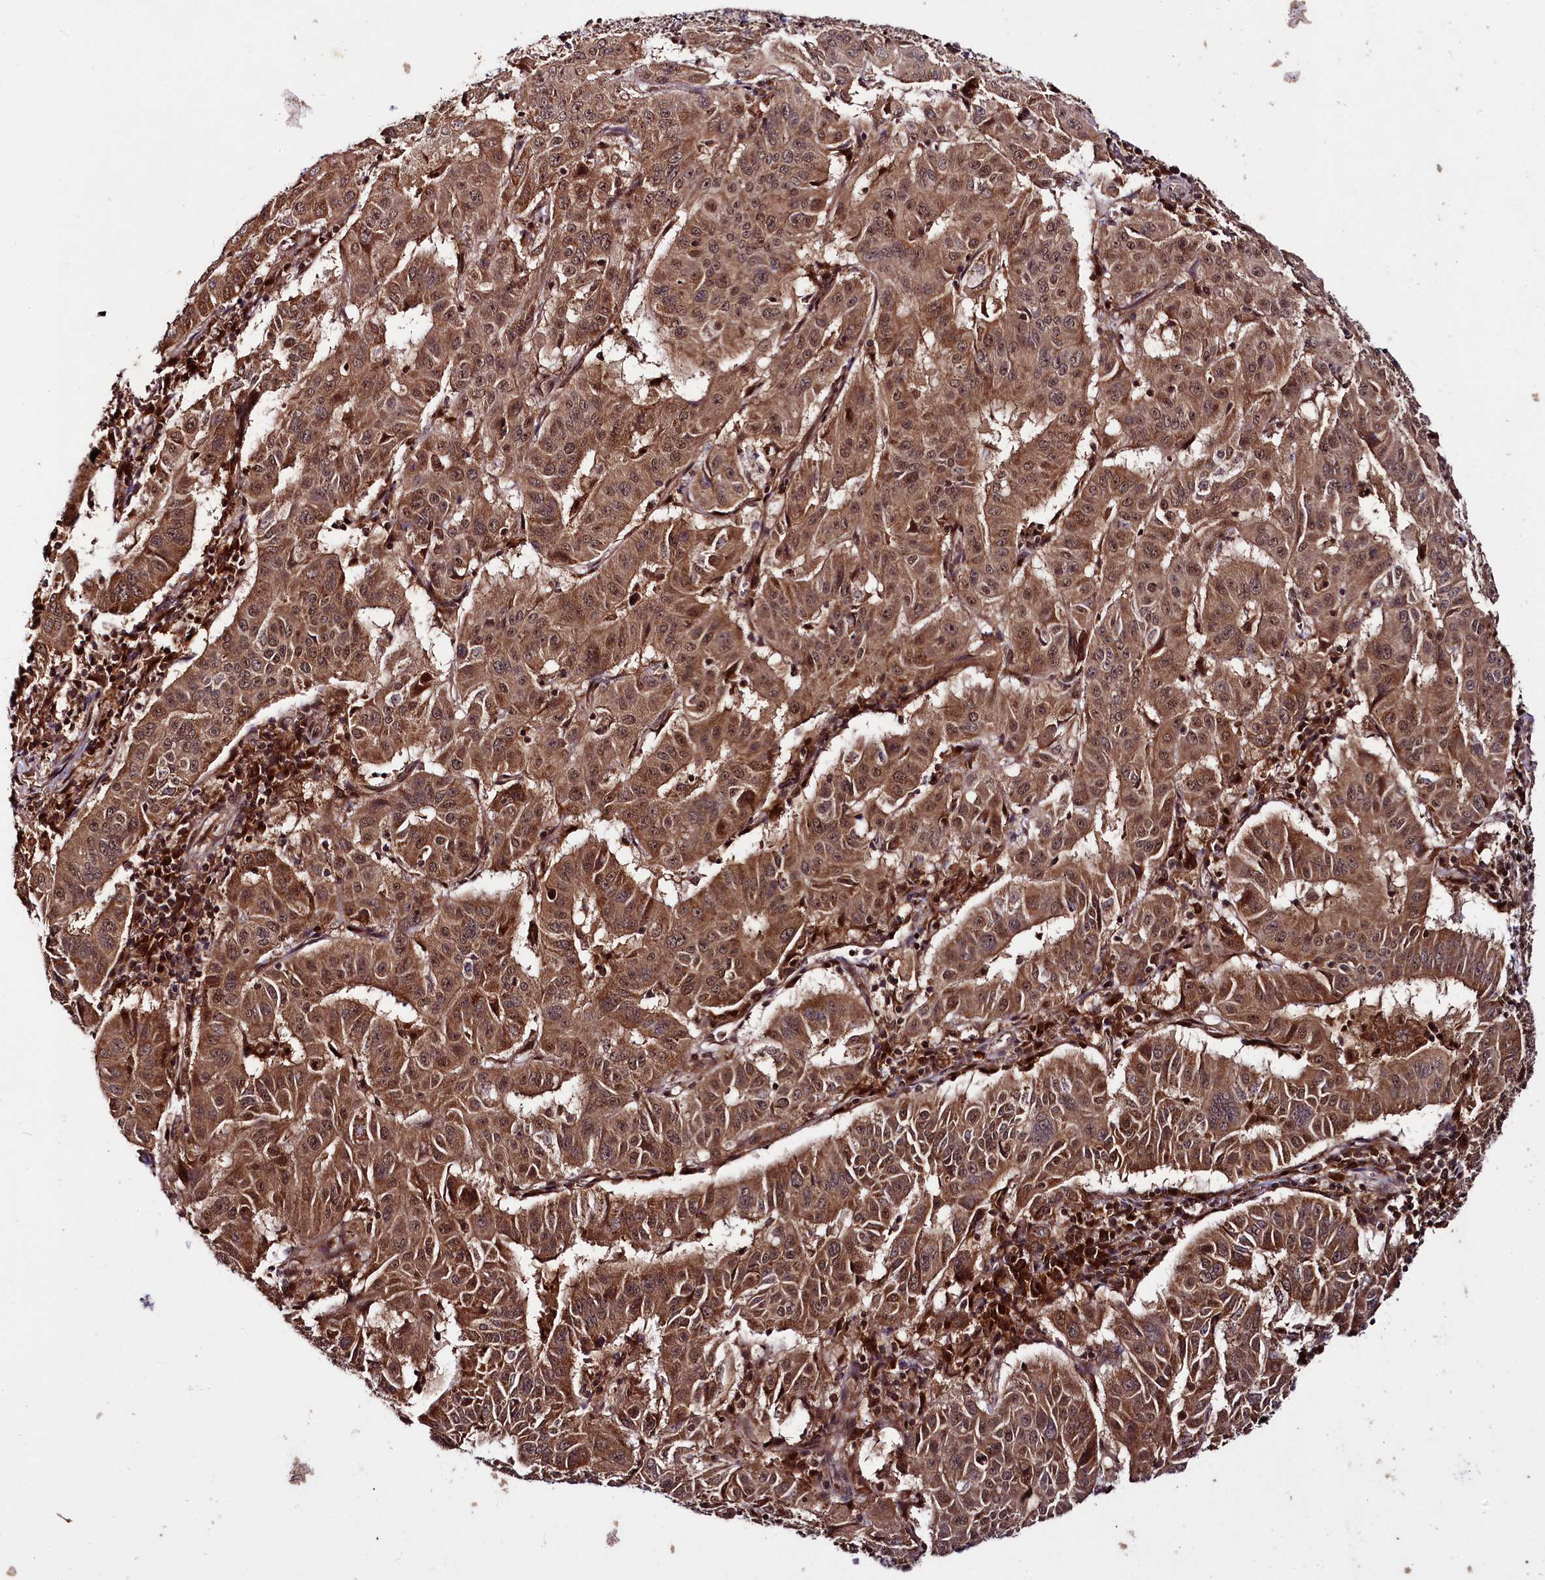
{"staining": {"intensity": "strong", "quantity": ">75%", "location": "cytoplasmic/membranous,nuclear"}, "tissue": "pancreatic cancer", "cell_type": "Tumor cells", "image_type": "cancer", "snomed": [{"axis": "morphology", "description": "Adenocarcinoma, NOS"}, {"axis": "topography", "description": "Pancreas"}], "caption": "Immunohistochemical staining of human pancreatic cancer (adenocarcinoma) demonstrates strong cytoplasmic/membranous and nuclear protein staining in about >75% of tumor cells. (DAB = brown stain, brightfield microscopy at high magnification).", "gene": "UBE3A", "patient": {"sex": "male", "age": 63}}